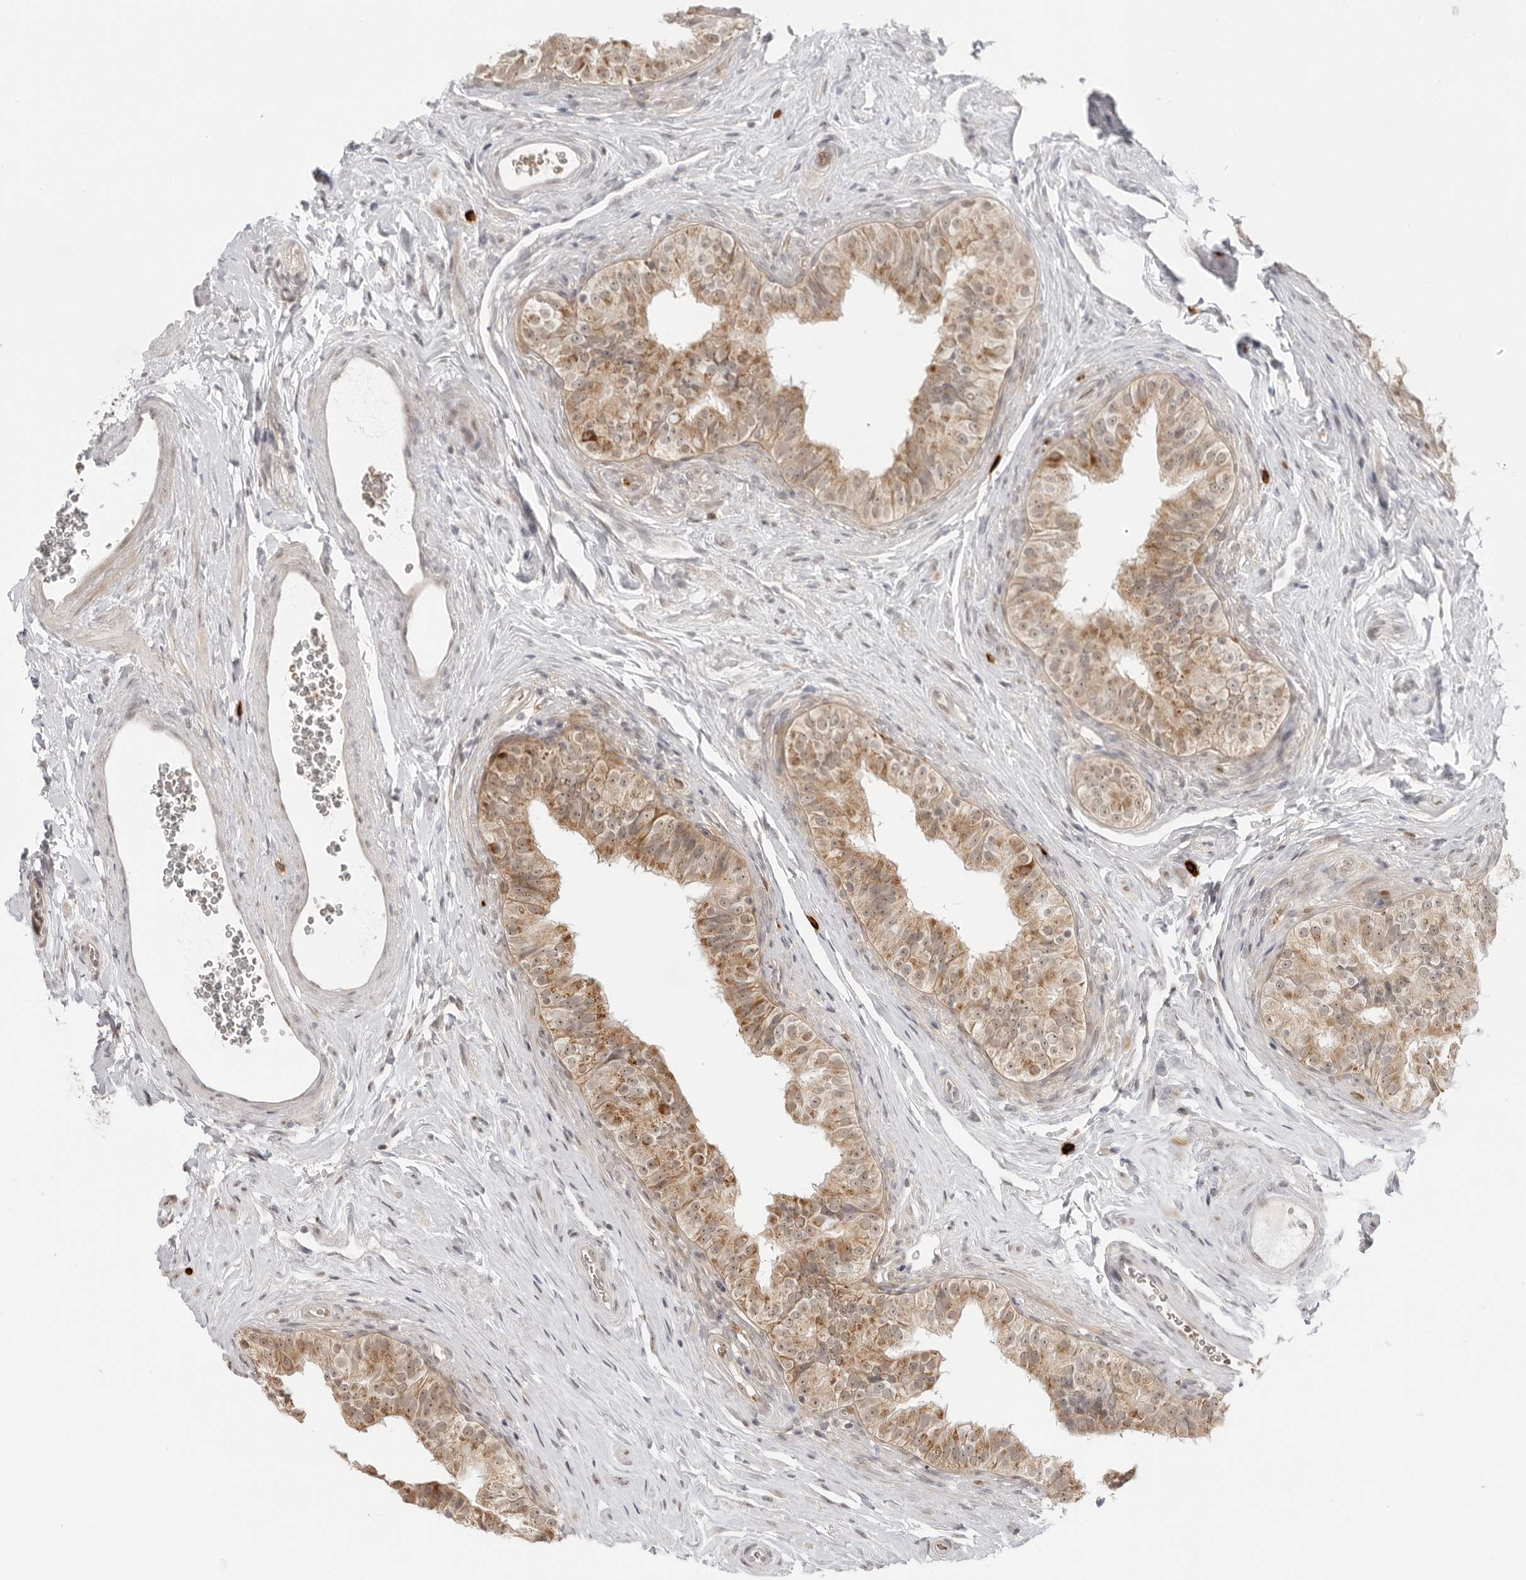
{"staining": {"intensity": "moderate", "quantity": ">75%", "location": "cytoplasmic/membranous,nuclear"}, "tissue": "epididymis", "cell_type": "Glandular cells", "image_type": "normal", "snomed": [{"axis": "morphology", "description": "Normal tissue, NOS"}, {"axis": "topography", "description": "Epididymis"}], "caption": "Immunohistochemical staining of benign epididymis reveals moderate cytoplasmic/membranous,nuclear protein expression in about >75% of glandular cells. (DAB (3,3'-diaminobenzidine) = brown stain, brightfield microscopy at high magnification).", "gene": "SUGCT", "patient": {"sex": "male", "age": 49}}